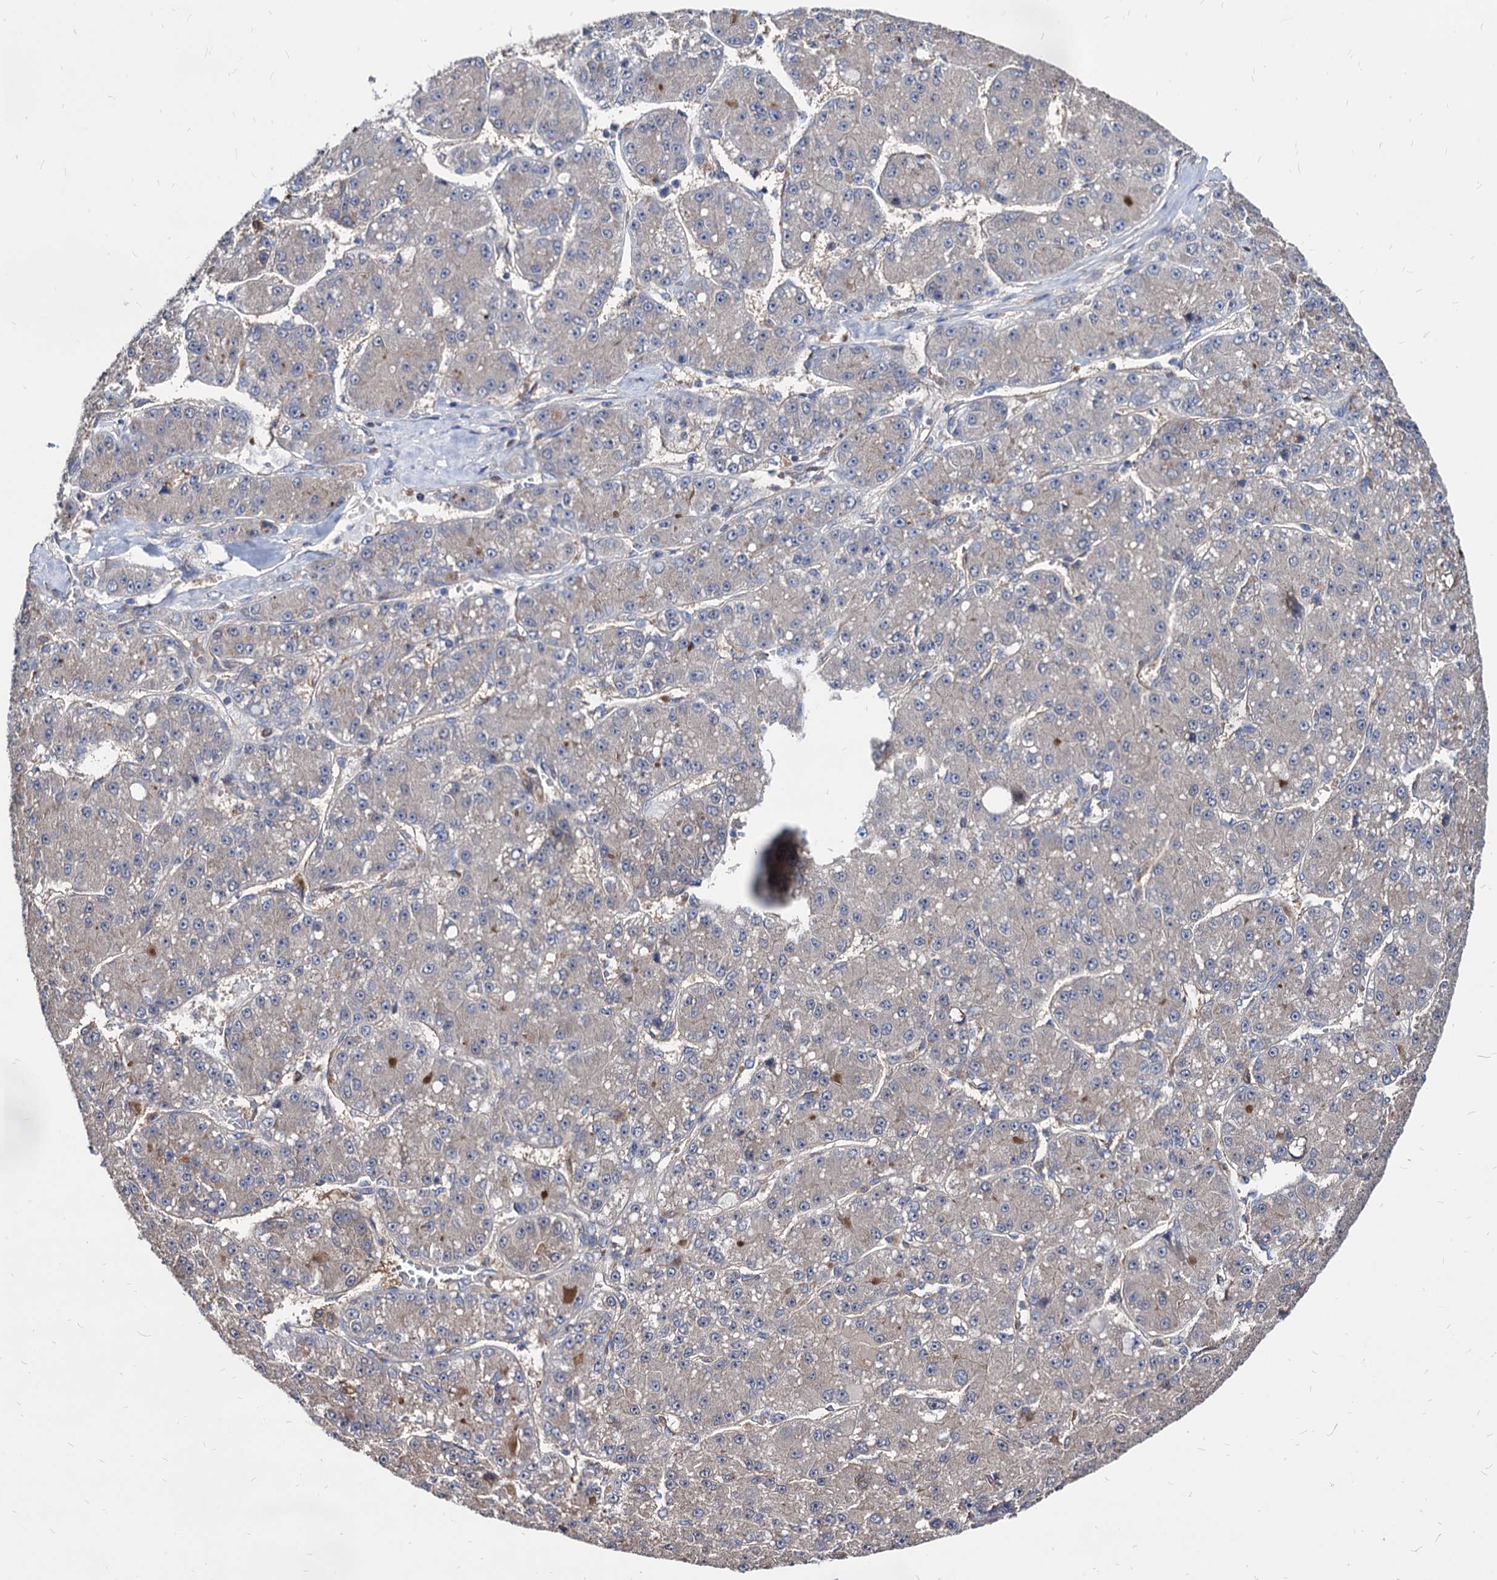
{"staining": {"intensity": "negative", "quantity": "none", "location": "none"}, "tissue": "liver cancer", "cell_type": "Tumor cells", "image_type": "cancer", "snomed": [{"axis": "morphology", "description": "Carcinoma, Hepatocellular, NOS"}, {"axis": "topography", "description": "Liver"}], "caption": "A high-resolution micrograph shows immunohistochemistry (IHC) staining of liver cancer, which displays no significant positivity in tumor cells.", "gene": "CPPED1", "patient": {"sex": "male", "age": 67}}